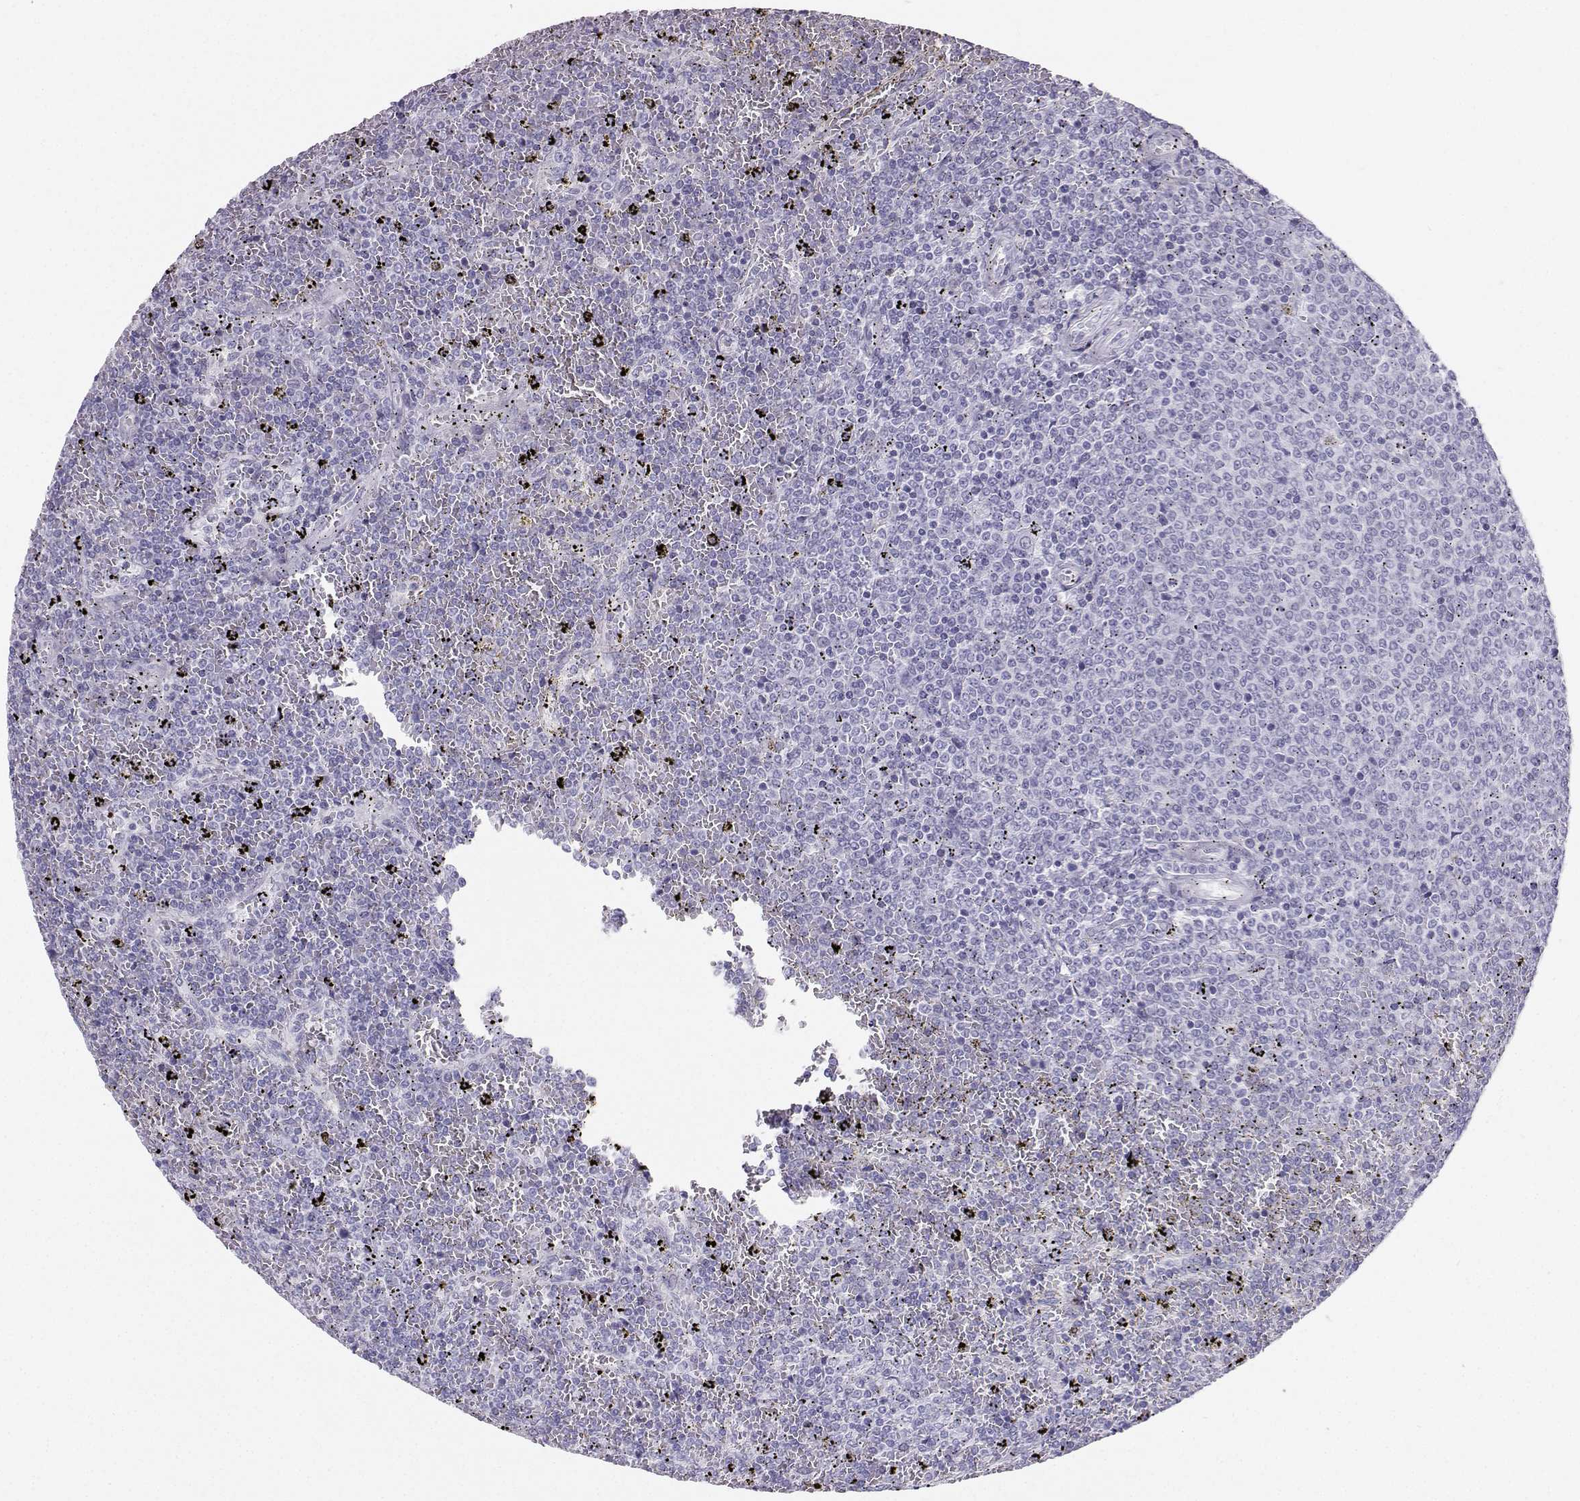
{"staining": {"intensity": "negative", "quantity": "none", "location": "none"}, "tissue": "lymphoma", "cell_type": "Tumor cells", "image_type": "cancer", "snomed": [{"axis": "morphology", "description": "Malignant lymphoma, non-Hodgkin's type, Low grade"}, {"axis": "topography", "description": "Spleen"}], "caption": "IHC photomicrograph of human lymphoma stained for a protein (brown), which reveals no expression in tumor cells.", "gene": "IQCD", "patient": {"sex": "female", "age": 77}}